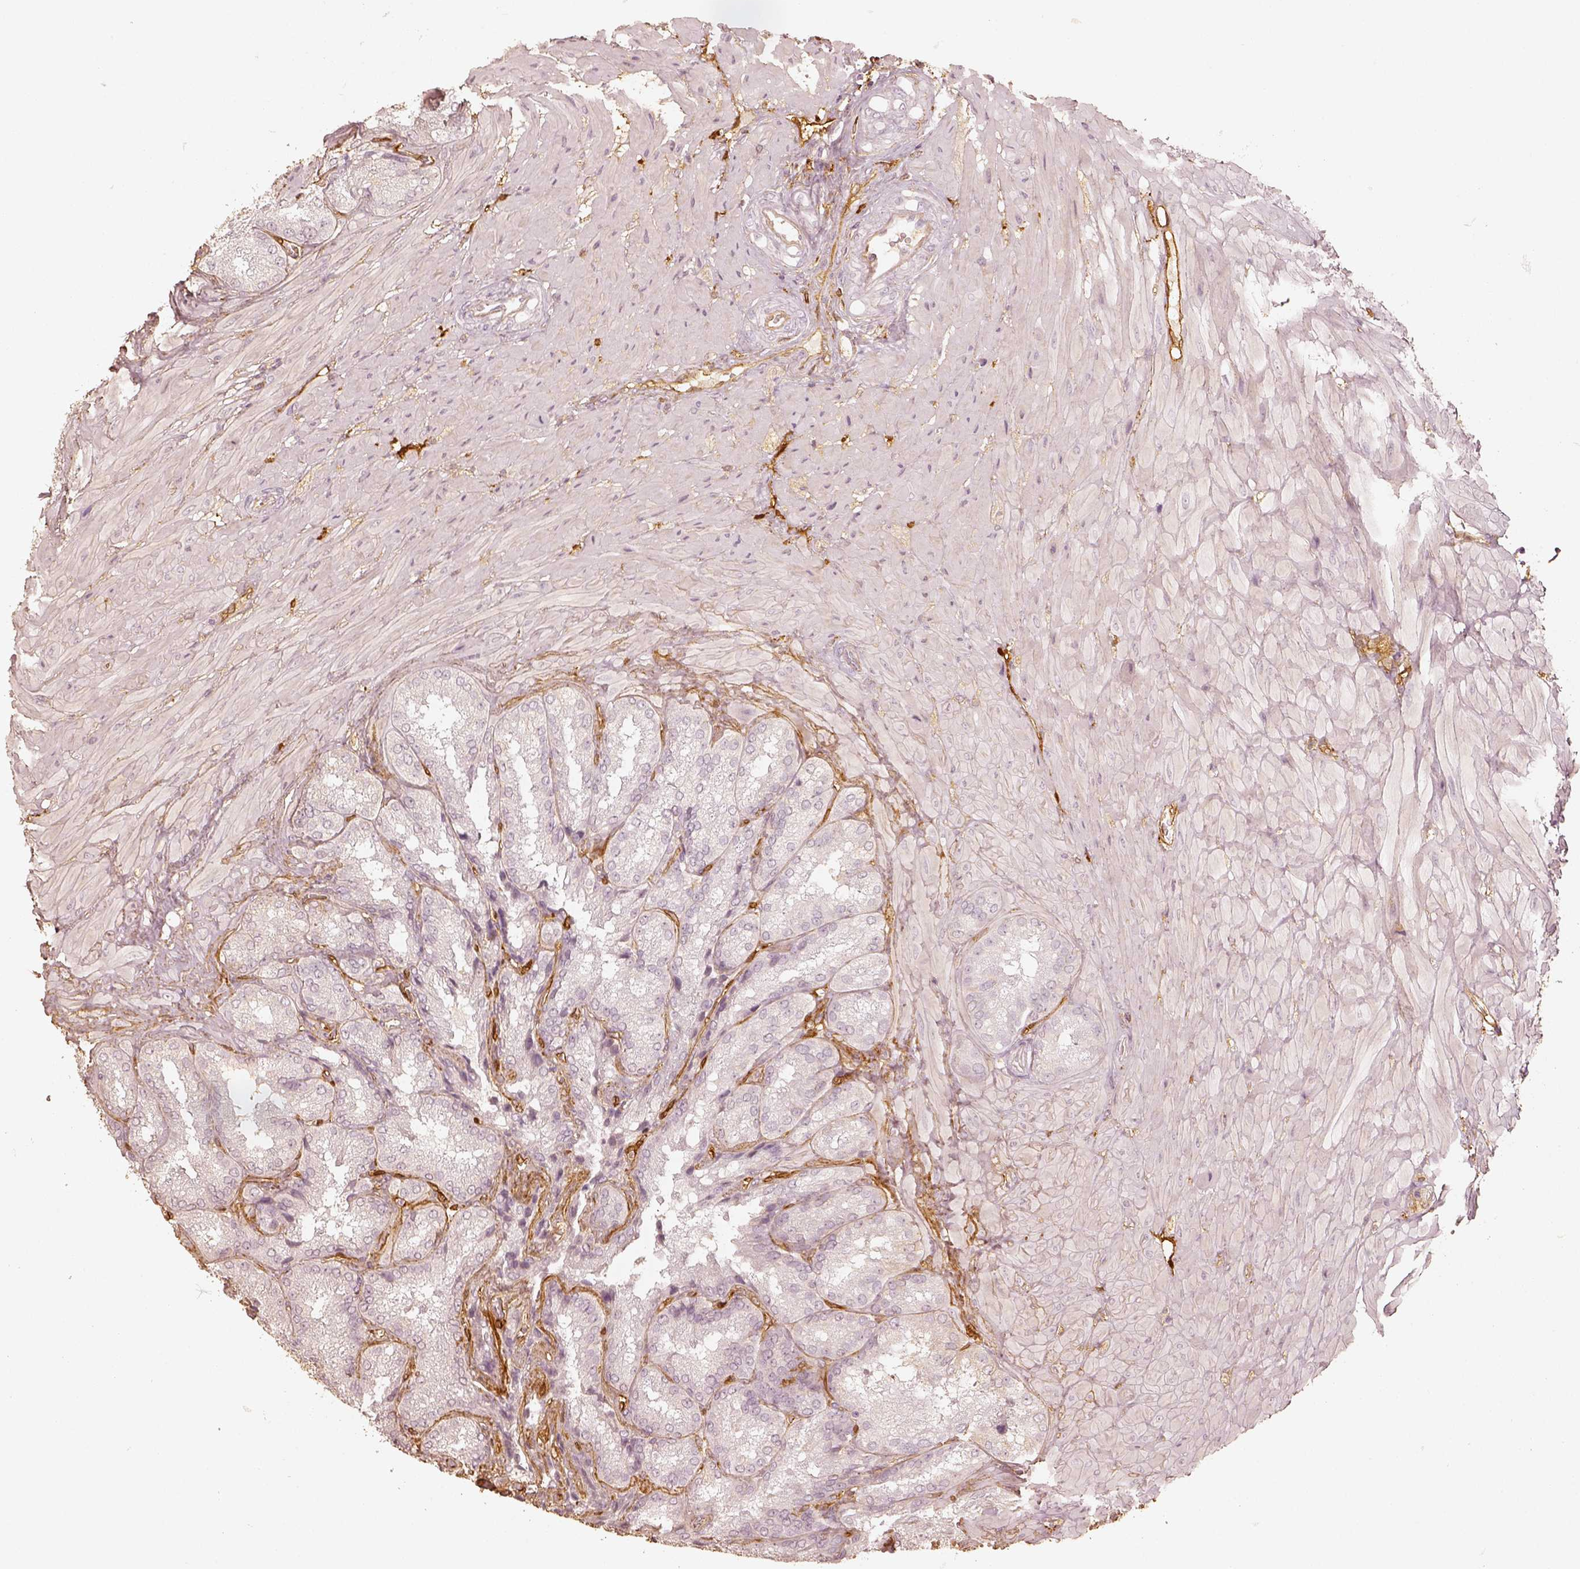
{"staining": {"intensity": "negative", "quantity": "none", "location": "none"}, "tissue": "seminal vesicle", "cell_type": "Glandular cells", "image_type": "normal", "snomed": [{"axis": "morphology", "description": "Normal tissue, NOS"}, {"axis": "topography", "description": "Seminal veicle"}], "caption": "Immunohistochemistry histopathology image of benign human seminal vesicle stained for a protein (brown), which exhibits no positivity in glandular cells. (Stains: DAB immunohistochemistry with hematoxylin counter stain, Microscopy: brightfield microscopy at high magnification).", "gene": "FSCN1", "patient": {"sex": "male", "age": 37}}